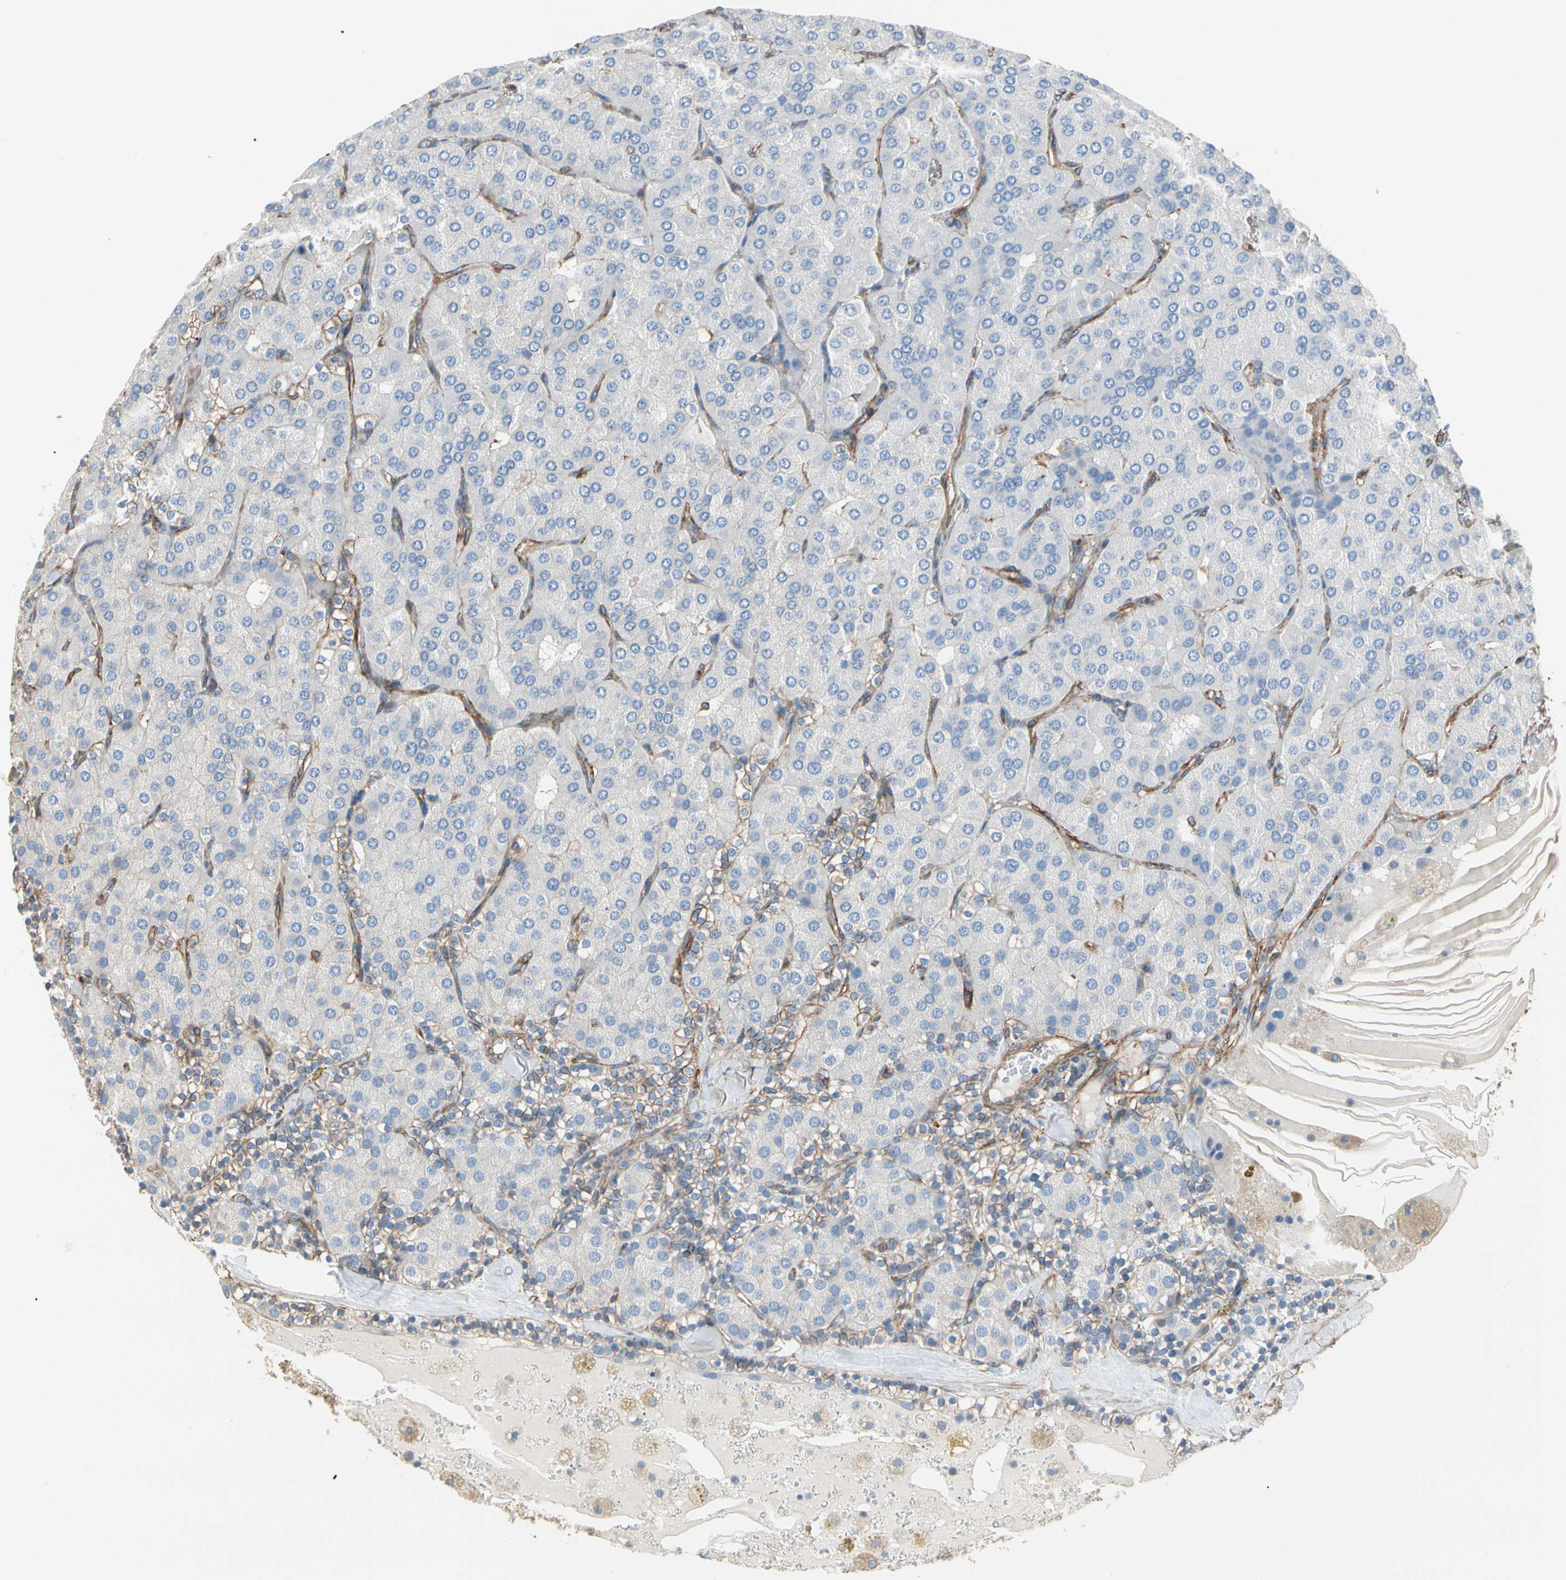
{"staining": {"intensity": "negative", "quantity": "none", "location": "none"}, "tissue": "parathyroid gland", "cell_type": "Glandular cells", "image_type": "normal", "snomed": [{"axis": "morphology", "description": "Normal tissue, NOS"}, {"axis": "morphology", "description": "Adenoma, NOS"}, {"axis": "topography", "description": "Parathyroid gland"}], "caption": "An immunohistochemistry image of normal parathyroid gland is shown. There is no staining in glandular cells of parathyroid gland. (Immunohistochemistry, brightfield microscopy, high magnification).", "gene": "EPB41L2", "patient": {"sex": "female", "age": 86}}